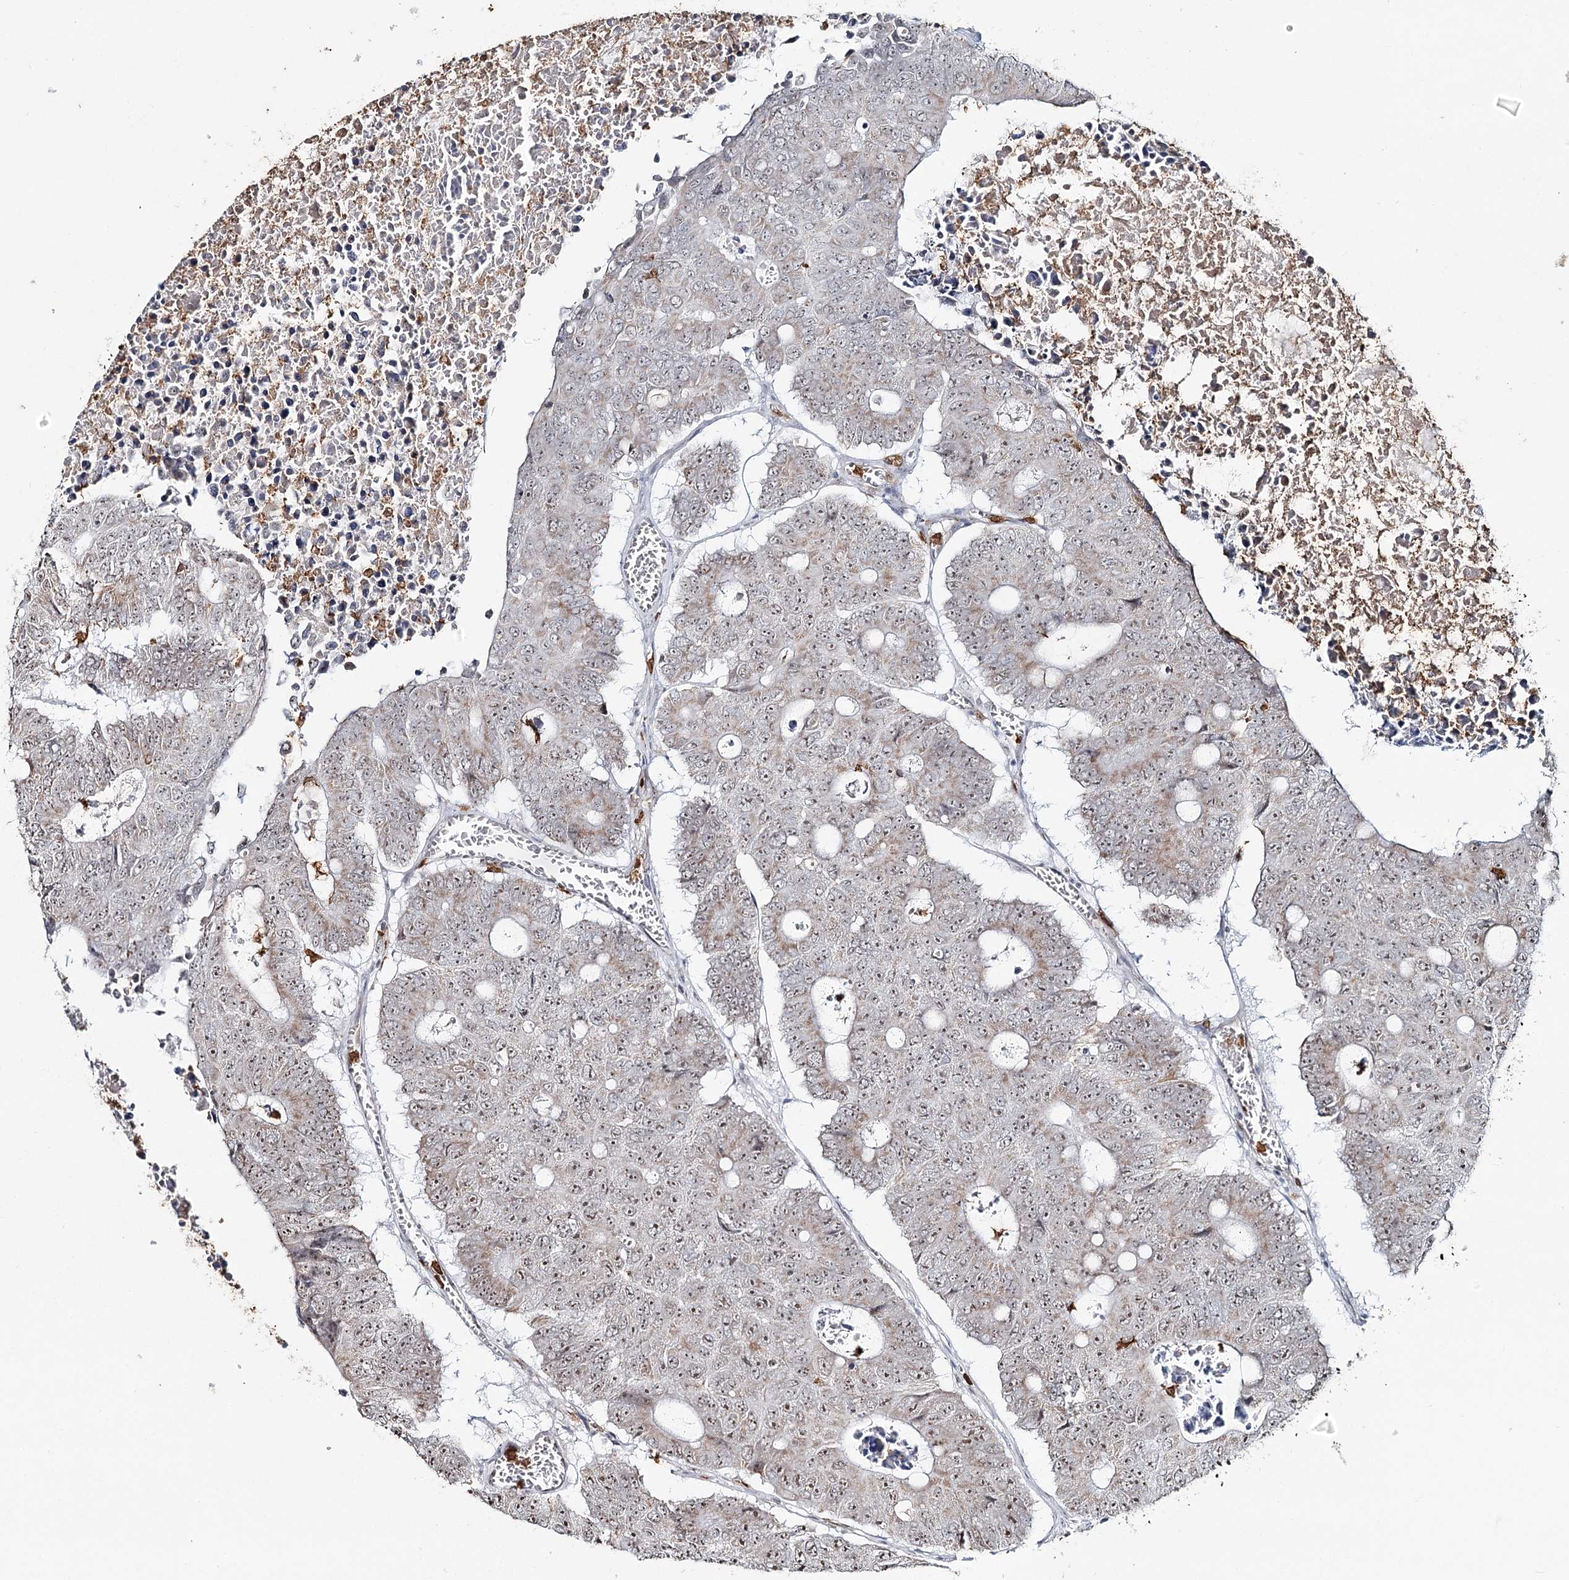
{"staining": {"intensity": "moderate", "quantity": "25%-75%", "location": "cytoplasmic/membranous,nuclear"}, "tissue": "colorectal cancer", "cell_type": "Tumor cells", "image_type": "cancer", "snomed": [{"axis": "morphology", "description": "Adenocarcinoma, NOS"}, {"axis": "topography", "description": "Colon"}], "caption": "Immunohistochemistry (IHC) histopathology image of colorectal cancer stained for a protein (brown), which demonstrates medium levels of moderate cytoplasmic/membranous and nuclear expression in about 25%-75% of tumor cells.", "gene": "ATAD1", "patient": {"sex": "male", "age": 87}}